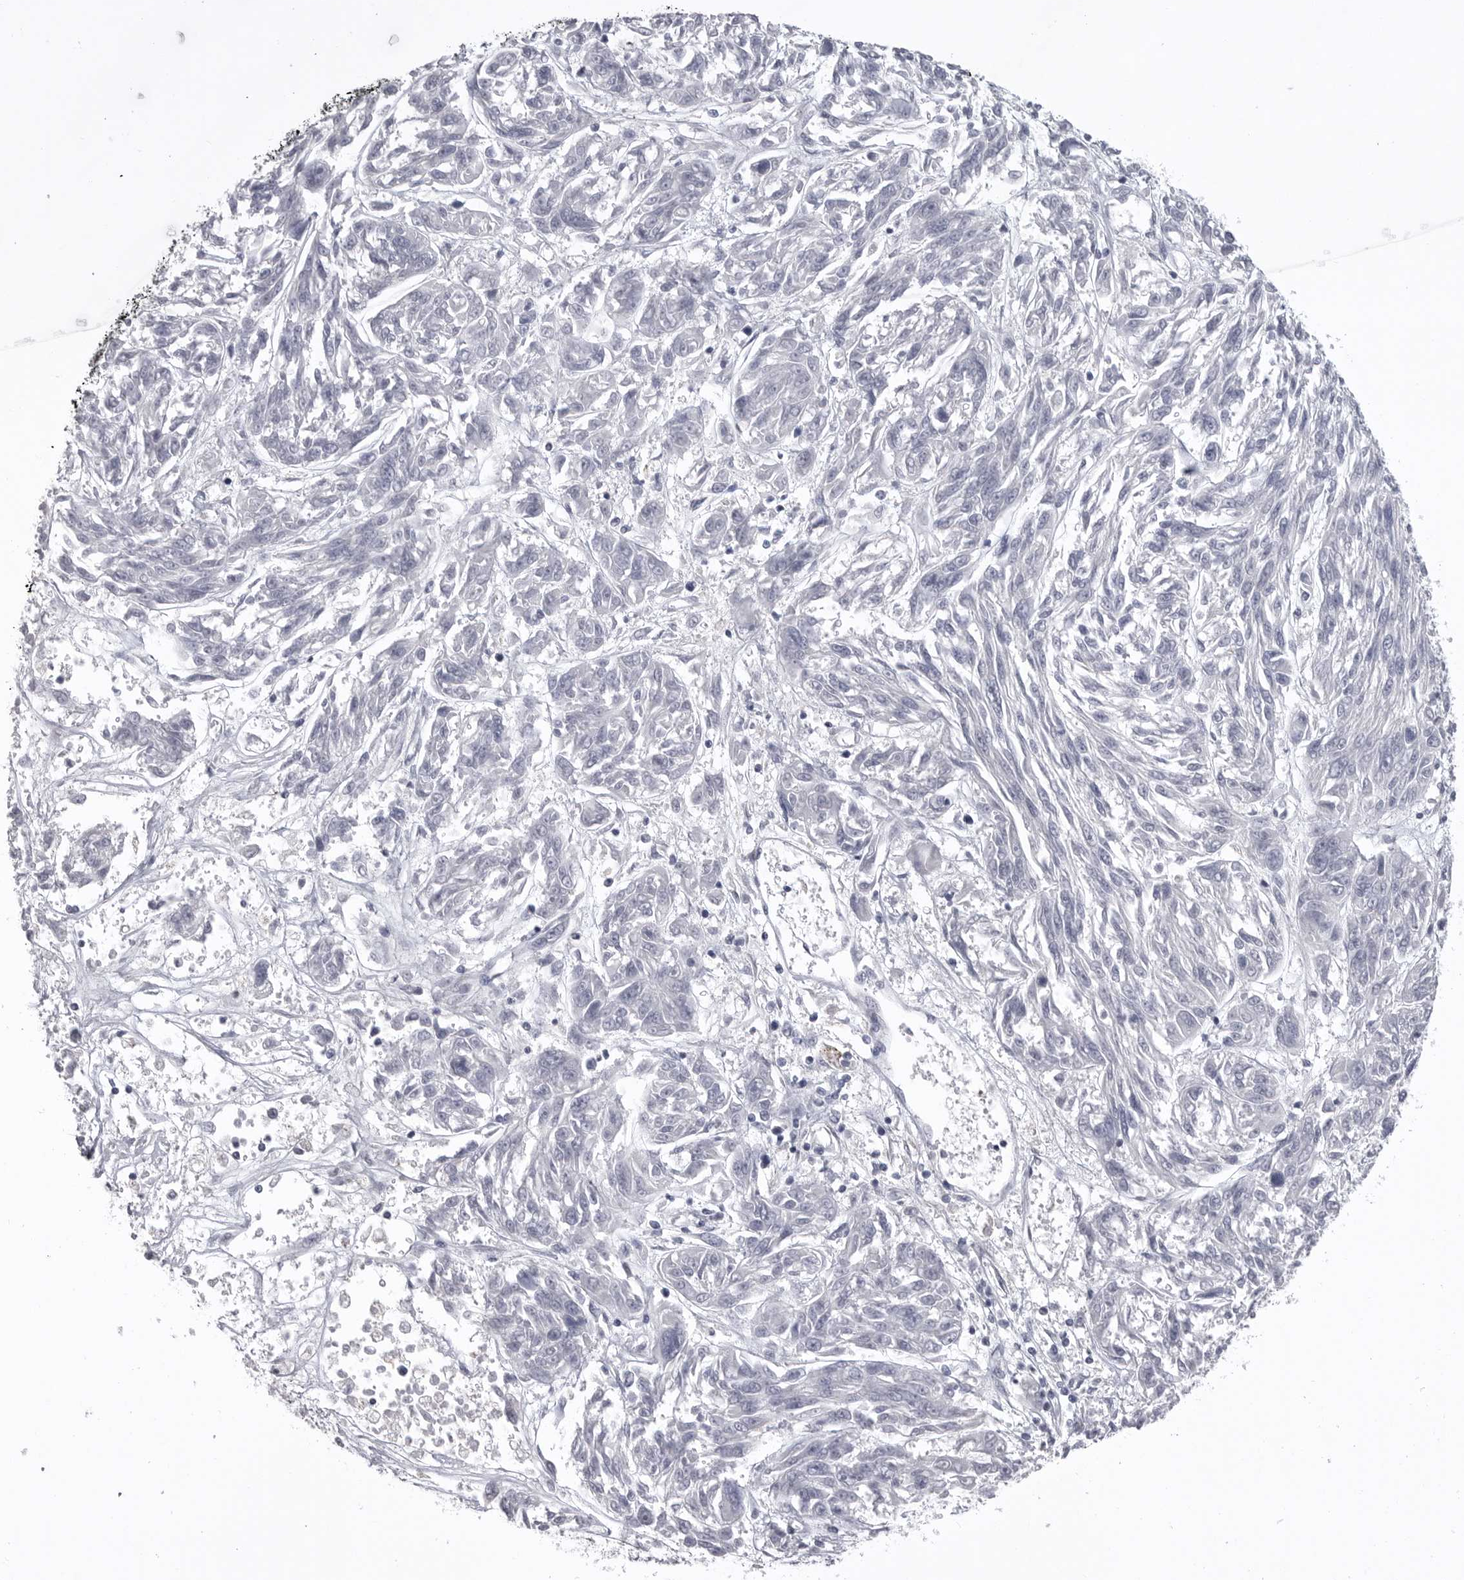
{"staining": {"intensity": "negative", "quantity": "none", "location": "none"}, "tissue": "melanoma", "cell_type": "Tumor cells", "image_type": "cancer", "snomed": [{"axis": "morphology", "description": "Malignant melanoma, NOS"}, {"axis": "topography", "description": "Skin"}], "caption": "Malignant melanoma was stained to show a protein in brown. There is no significant positivity in tumor cells. (DAB immunohistochemistry with hematoxylin counter stain).", "gene": "SERPING1", "patient": {"sex": "male", "age": 53}}